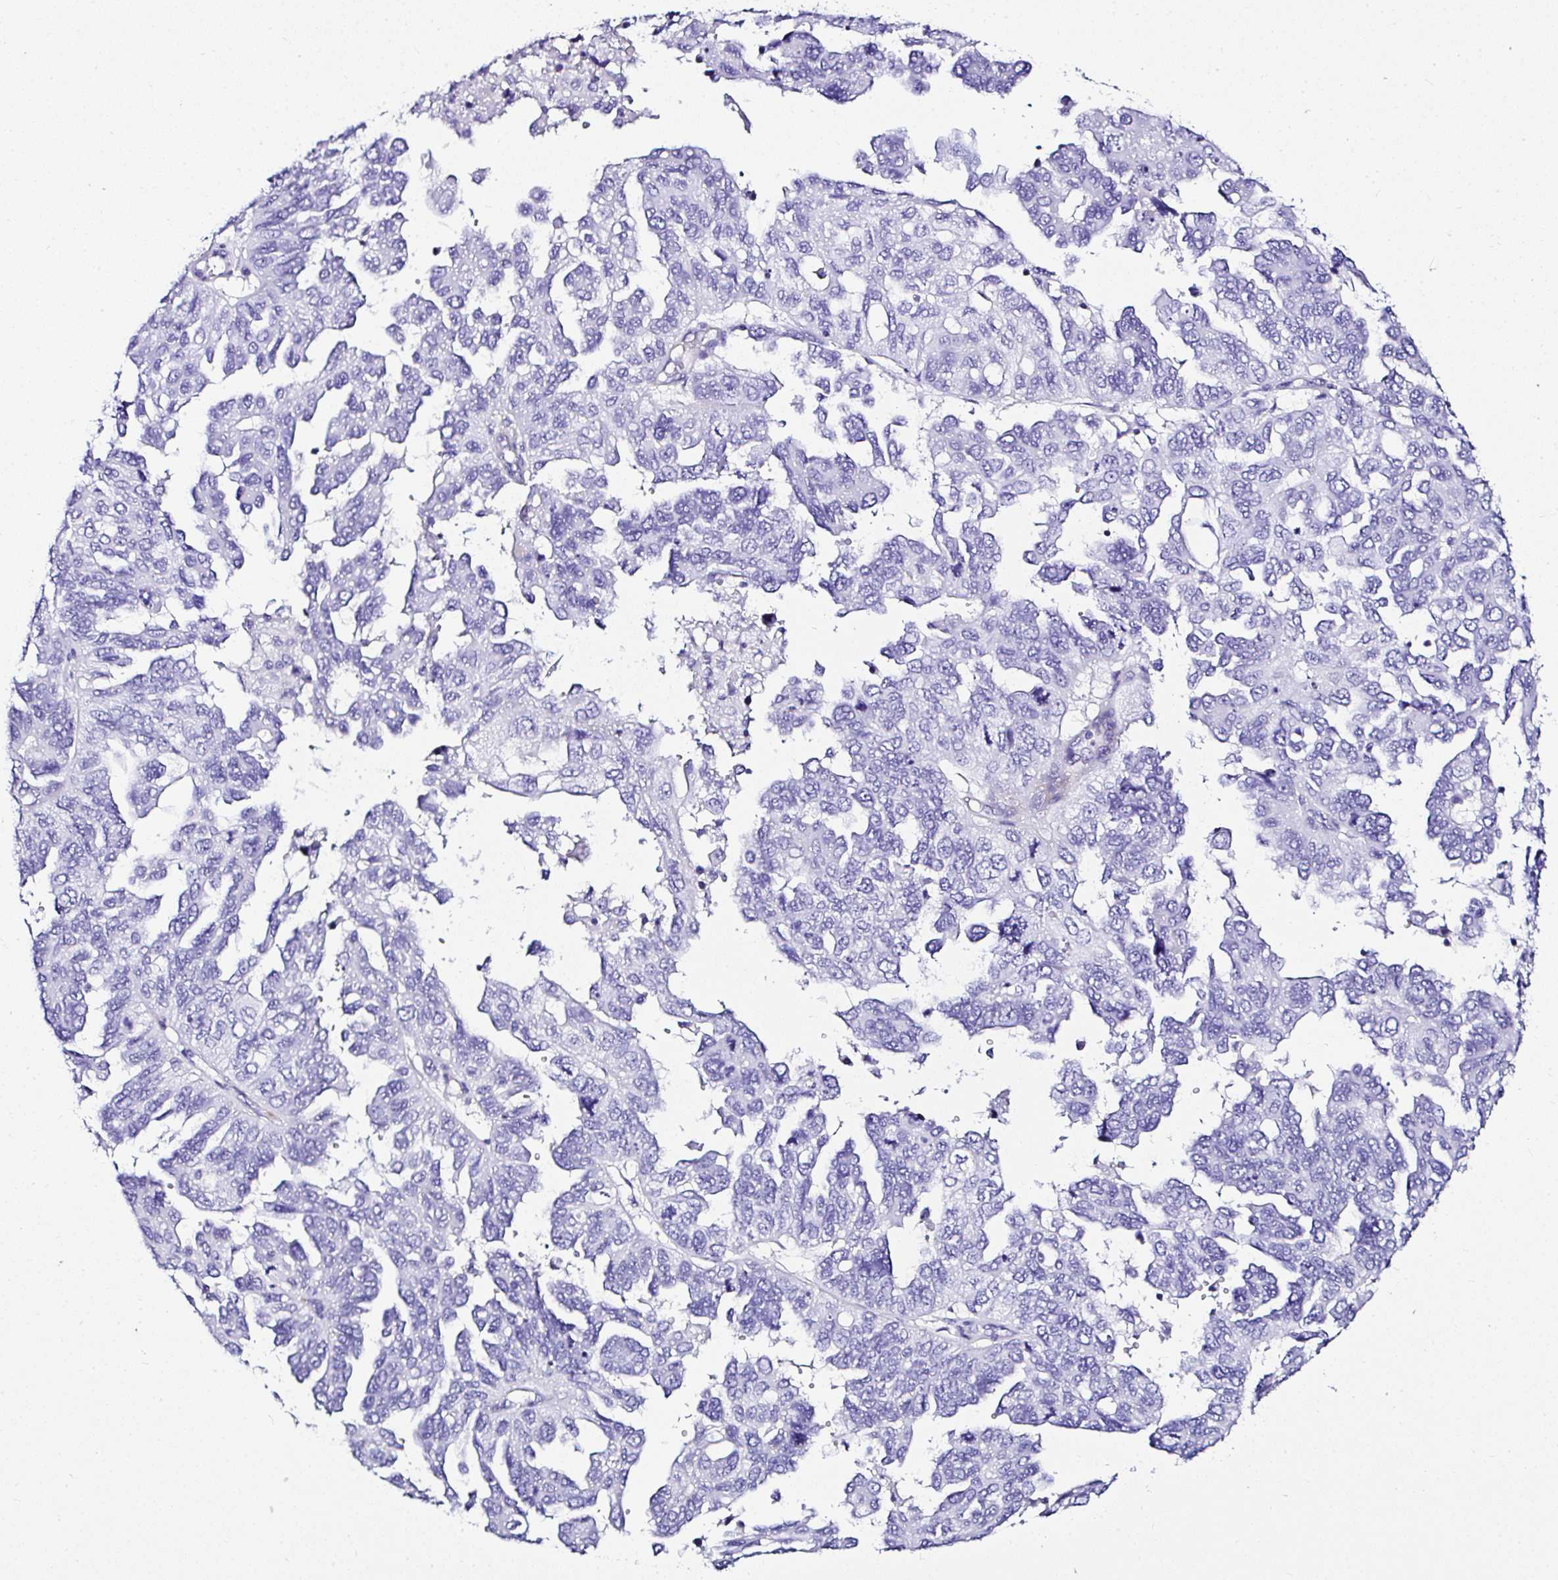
{"staining": {"intensity": "negative", "quantity": "none", "location": "none"}, "tissue": "ovarian cancer", "cell_type": "Tumor cells", "image_type": "cancer", "snomed": [{"axis": "morphology", "description": "Cystadenocarcinoma, serous, NOS"}, {"axis": "topography", "description": "Ovary"}], "caption": "DAB (3,3'-diaminobenzidine) immunohistochemical staining of human ovarian cancer (serous cystadenocarcinoma) demonstrates no significant staining in tumor cells. (DAB (3,3'-diaminobenzidine) IHC visualized using brightfield microscopy, high magnification).", "gene": "DEPDC5", "patient": {"sex": "female", "age": 53}}